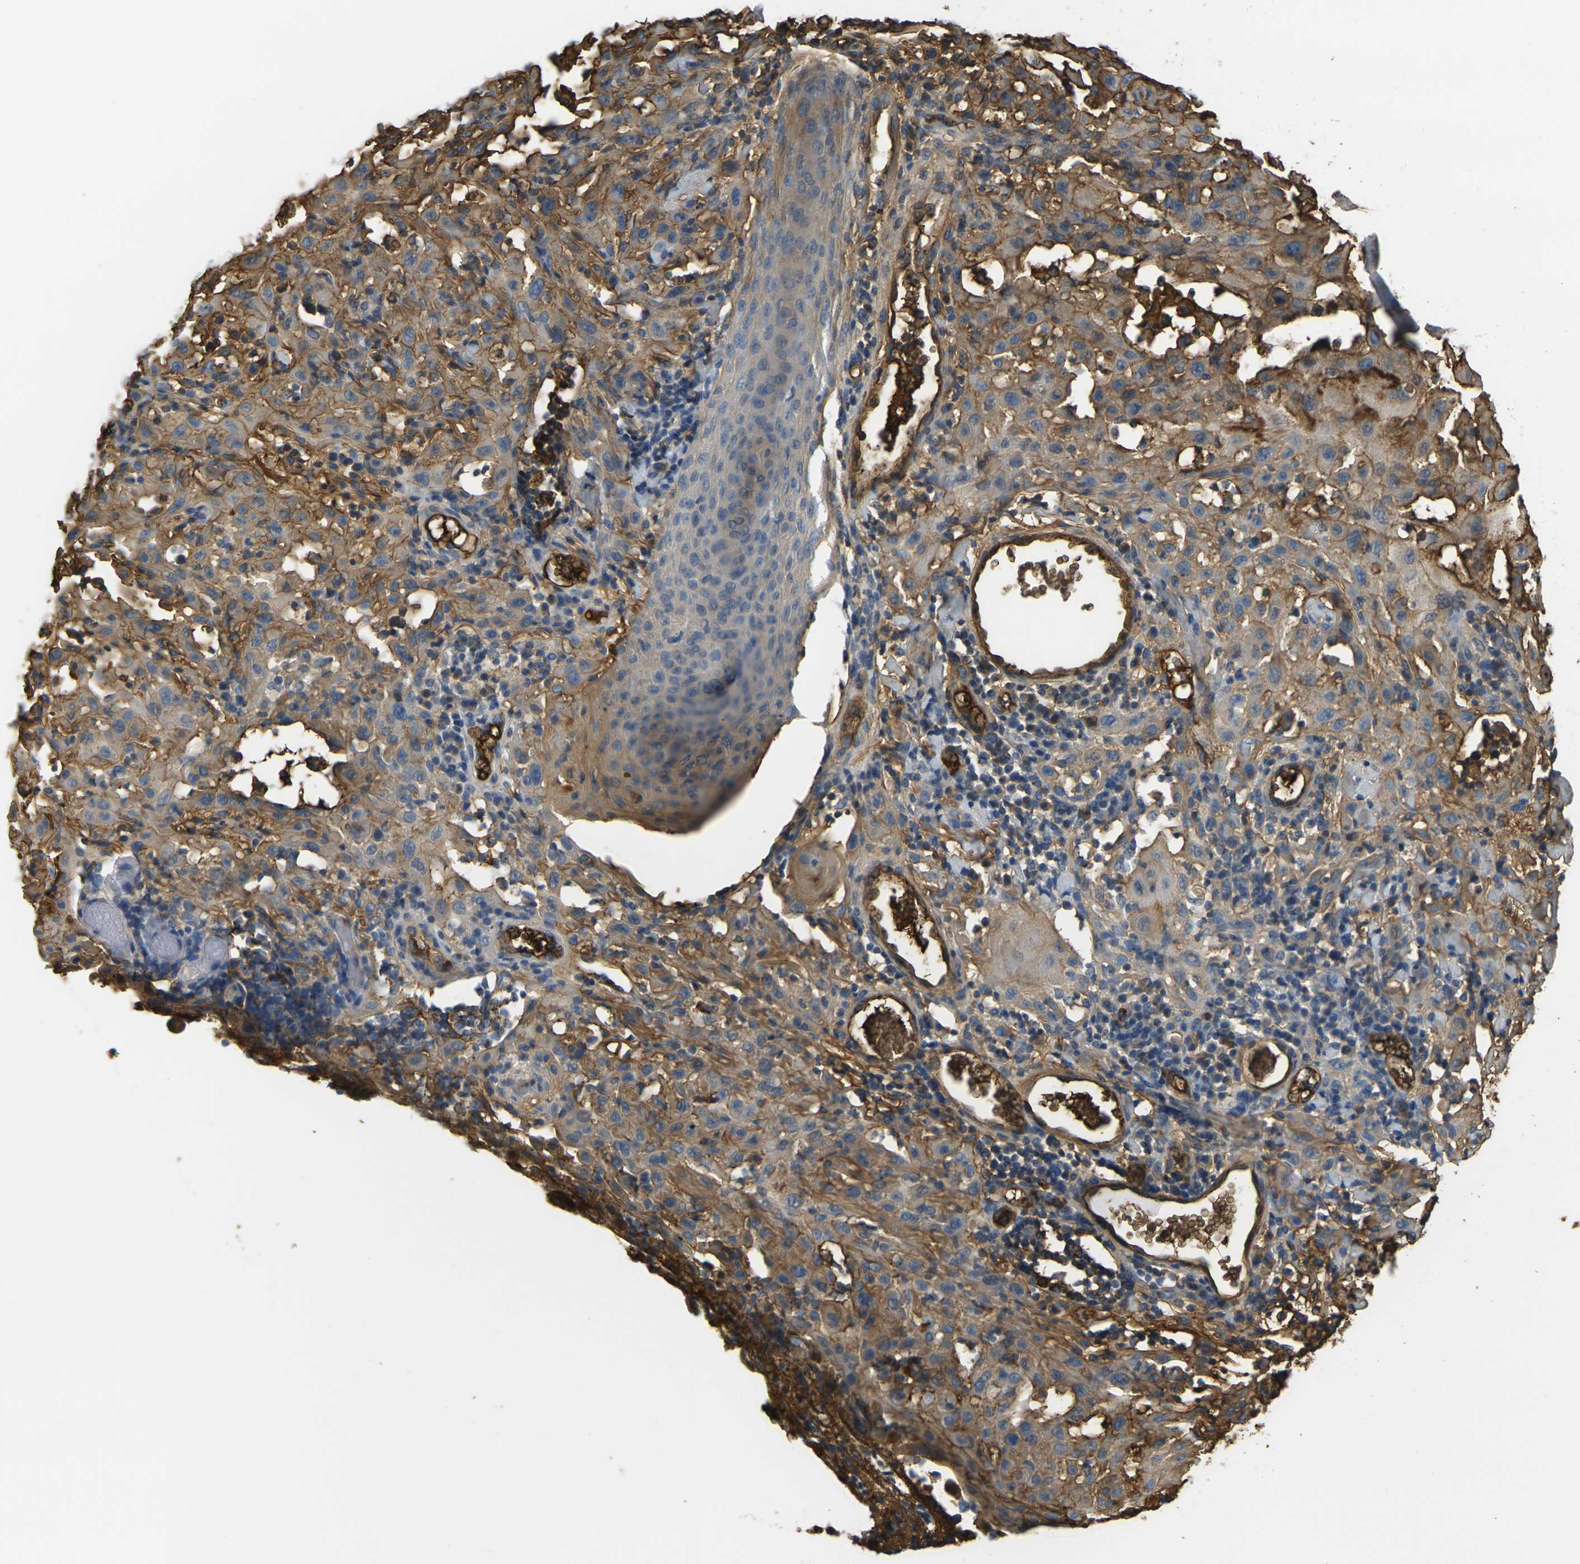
{"staining": {"intensity": "moderate", "quantity": "25%-75%", "location": "cytoplasmic/membranous"}, "tissue": "skin cancer", "cell_type": "Tumor cells", "image_type": "cancer", "snomed": [{"axis": "morphology", "description": "Squamous cell carcinoma, NOS"}, {"axis": "topography", "description": "Skin"}], "caption": "A high-resolution image shows immunohistochemistry staining of squamous cell carcinoma (skin), which displays moderate cytoplasmic/membranous staining in approximately 25%-75% of tumor cells.", "gene": "PLCD1", "patient": {"sex": "male", "age": 24}}